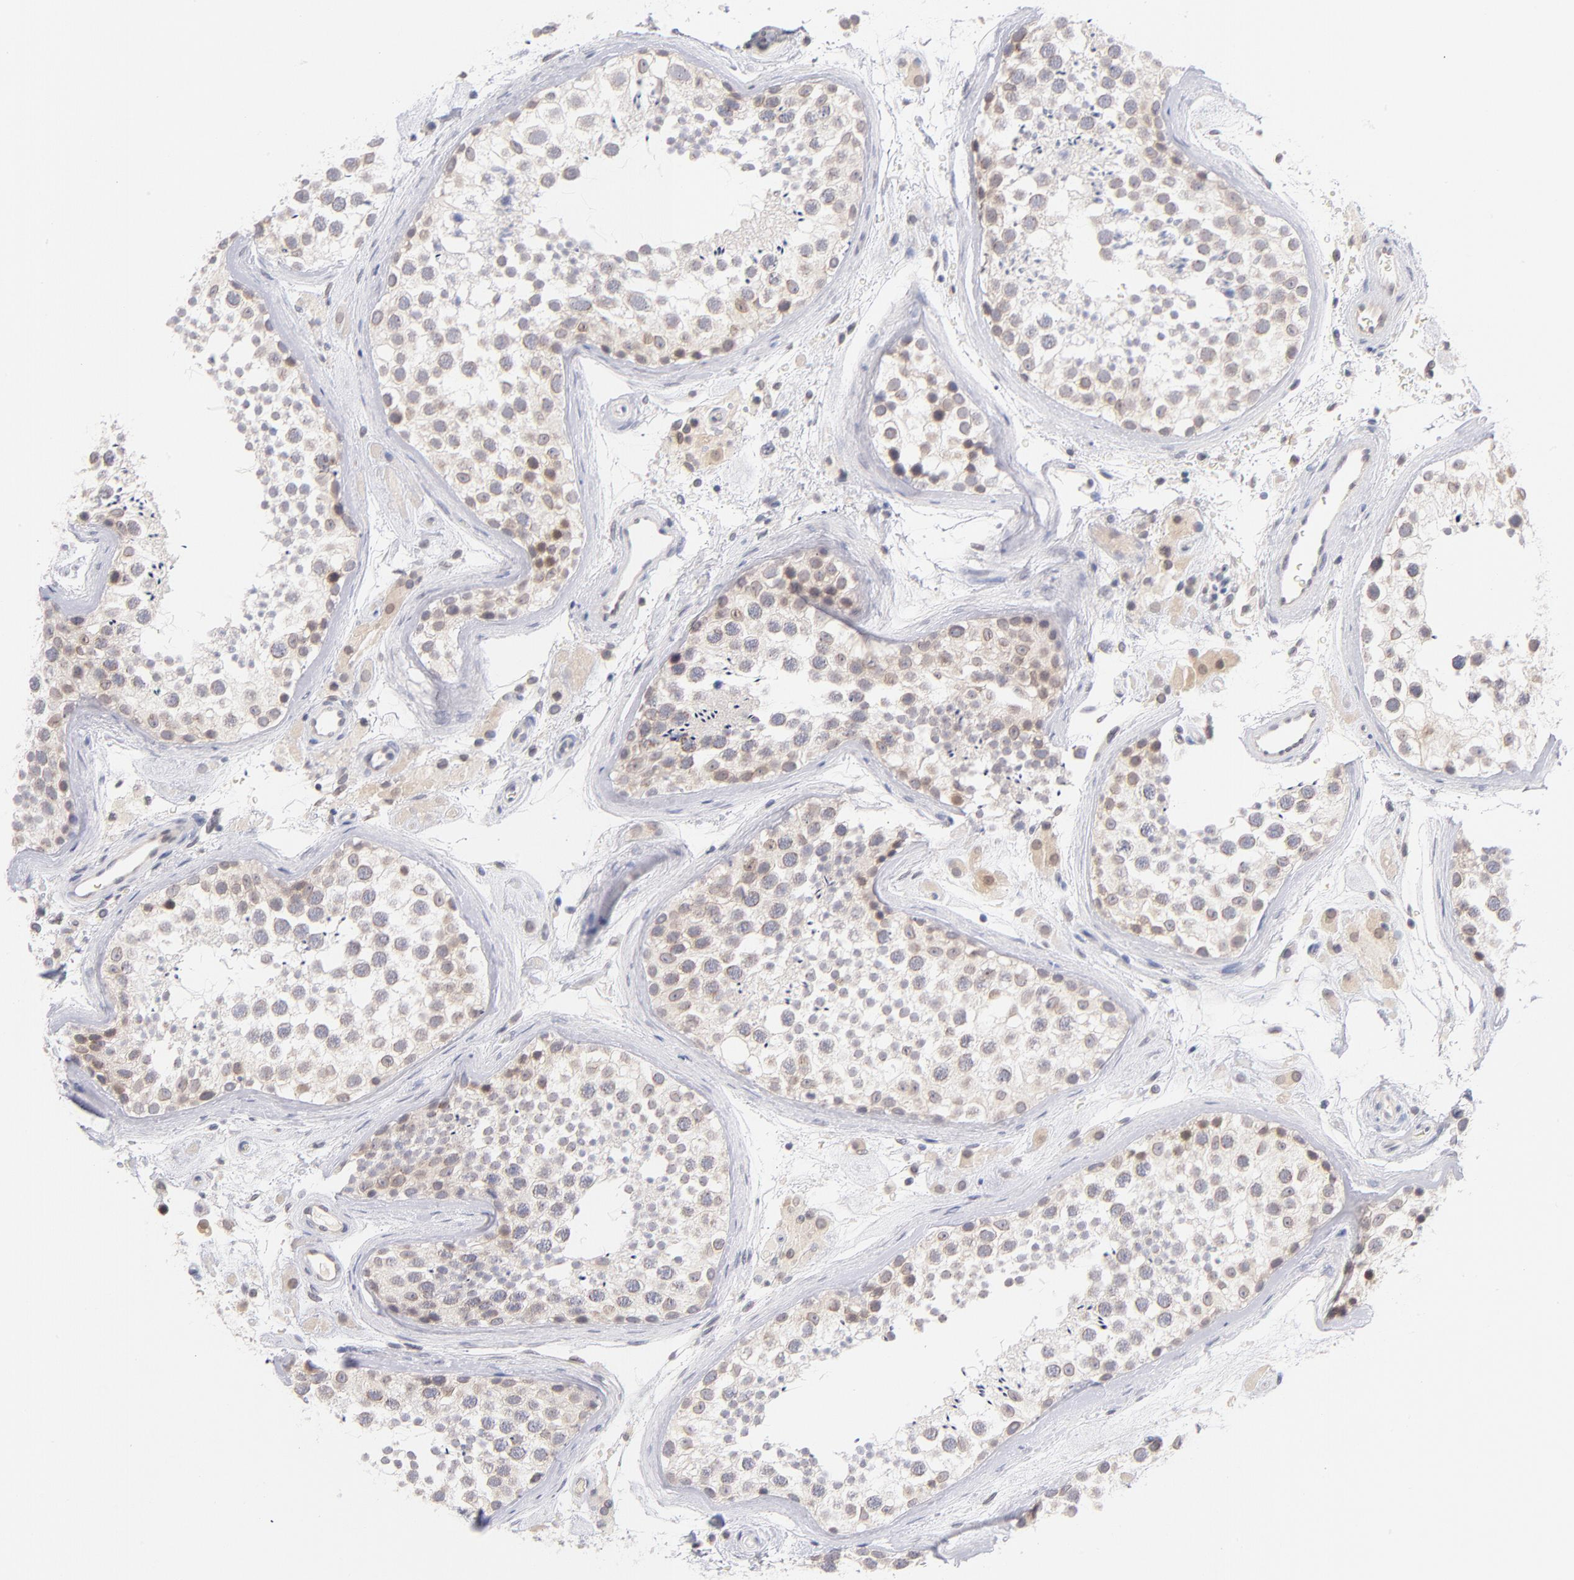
{"staining": {"intensity": "weak", "quantity": "<25%", "location": "nuclear"}, "tissue": "testis", "cell_type": "Cells in seminiferous ducts", "image_type": "normal", "snomed": [{"axis": "morphology", "description": "Normal tissue, NOS"}, {"axis": "topography", "description": "Testis"}], "caption": "This is an immunohistochemistry image of normal testis. There is no expression in cells in seminiferous ducts.", "gene": "CASP6", "patient": {"sex": "male", "age": 46}}